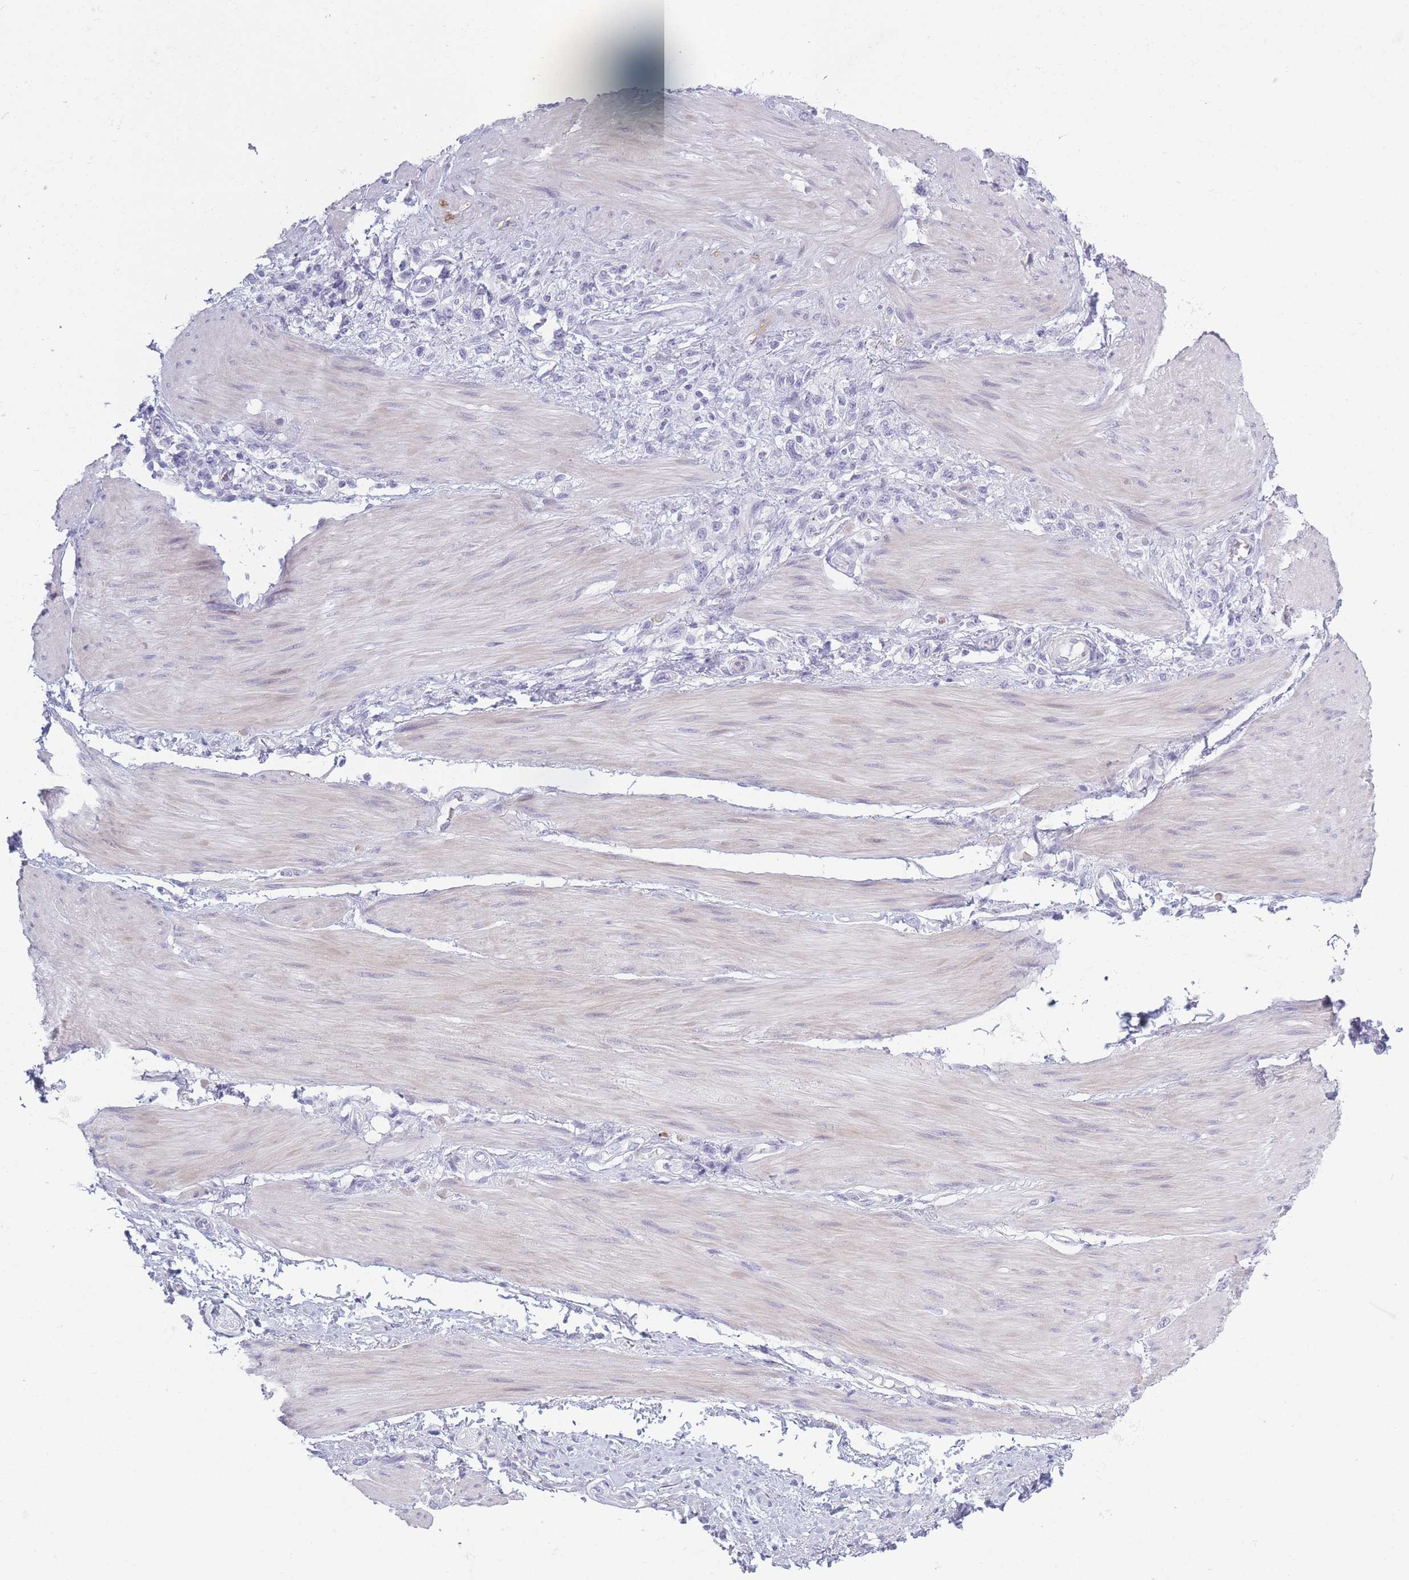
{"staining": {"intensity": "negative", "quantity": "none", "location": "none"}, "tissue": "stomach cancer", "cell_type": "Tumor cells", "image_type": "cancer", "snomed": [{"axis": "morphology", "description": "Adenocarcinoma, NOS"}, {"axis": "topography", "description": "Stomach"}], "caption": "Immunohistochemistry photomicrograph of neoplastic tissue: human stomach cancer stained with DAB displays no significant protein expression in tumor cells.", "gene": "PLEKHG2", "patient": {"sex": "female", "age": 65}}